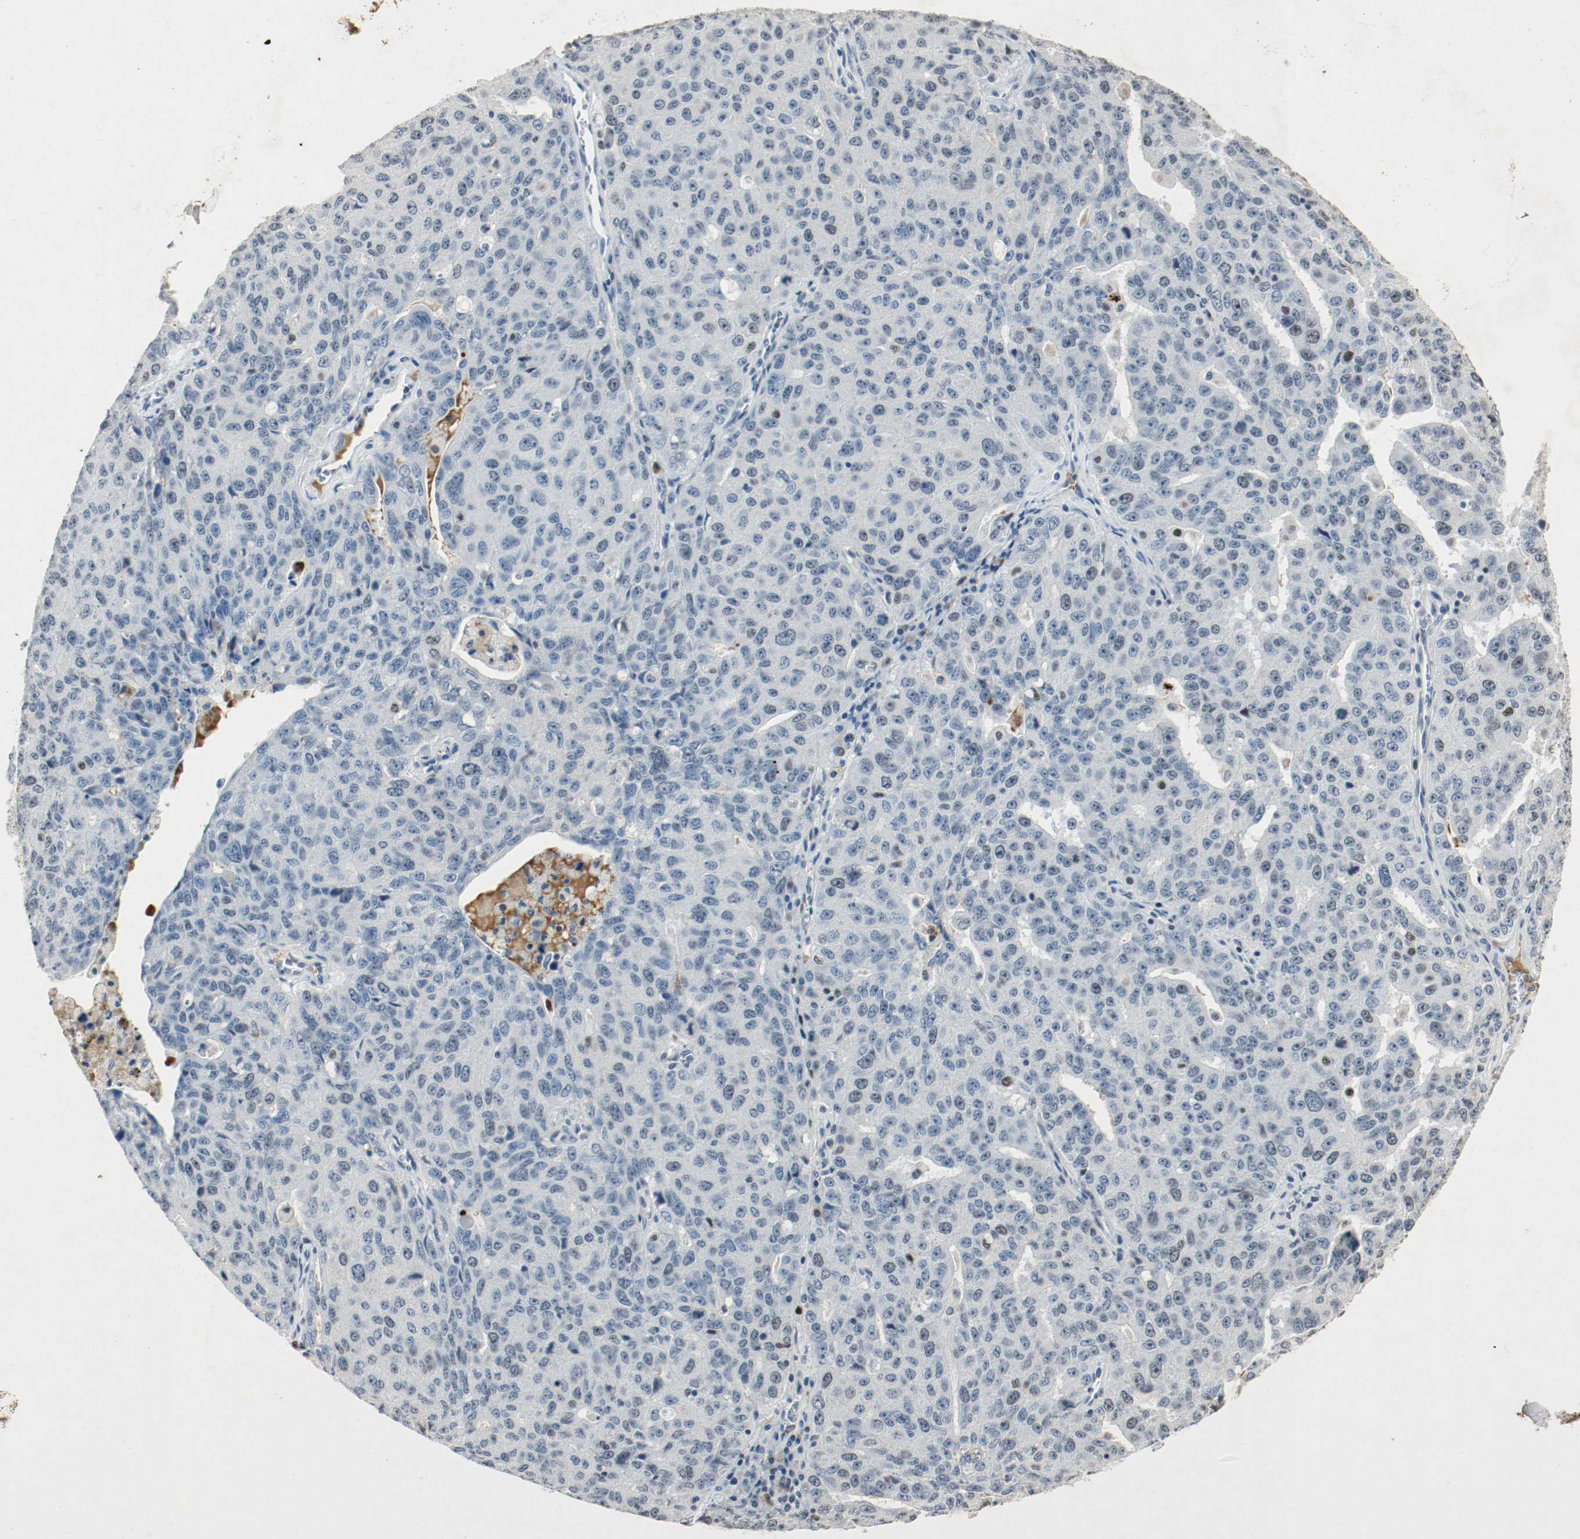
{"staining": {"intensity": "weak", "quantity": "<25%", "location": "nuclear"}, "tissue": "ovarian cancer", "cell_type": "Tumor cells", "image_type": "cancer", "snomed": [{"axis": "morphology", "description": "Carcinoma, endometroid"}, {"axis": "topography", "description": "Ovary"}], "caption": "Histopathology image shows no protein staining in tumor cells of endometroid carcinoma (ovarian) tissue. (Stains: DAB immunohistochemistry (IHC) with hematoxylin counter stain, Microscopy: brightfield microscopy at high magnification).", "gene": "DNMT1", "patient": {"sex": "female", "age": 62}}